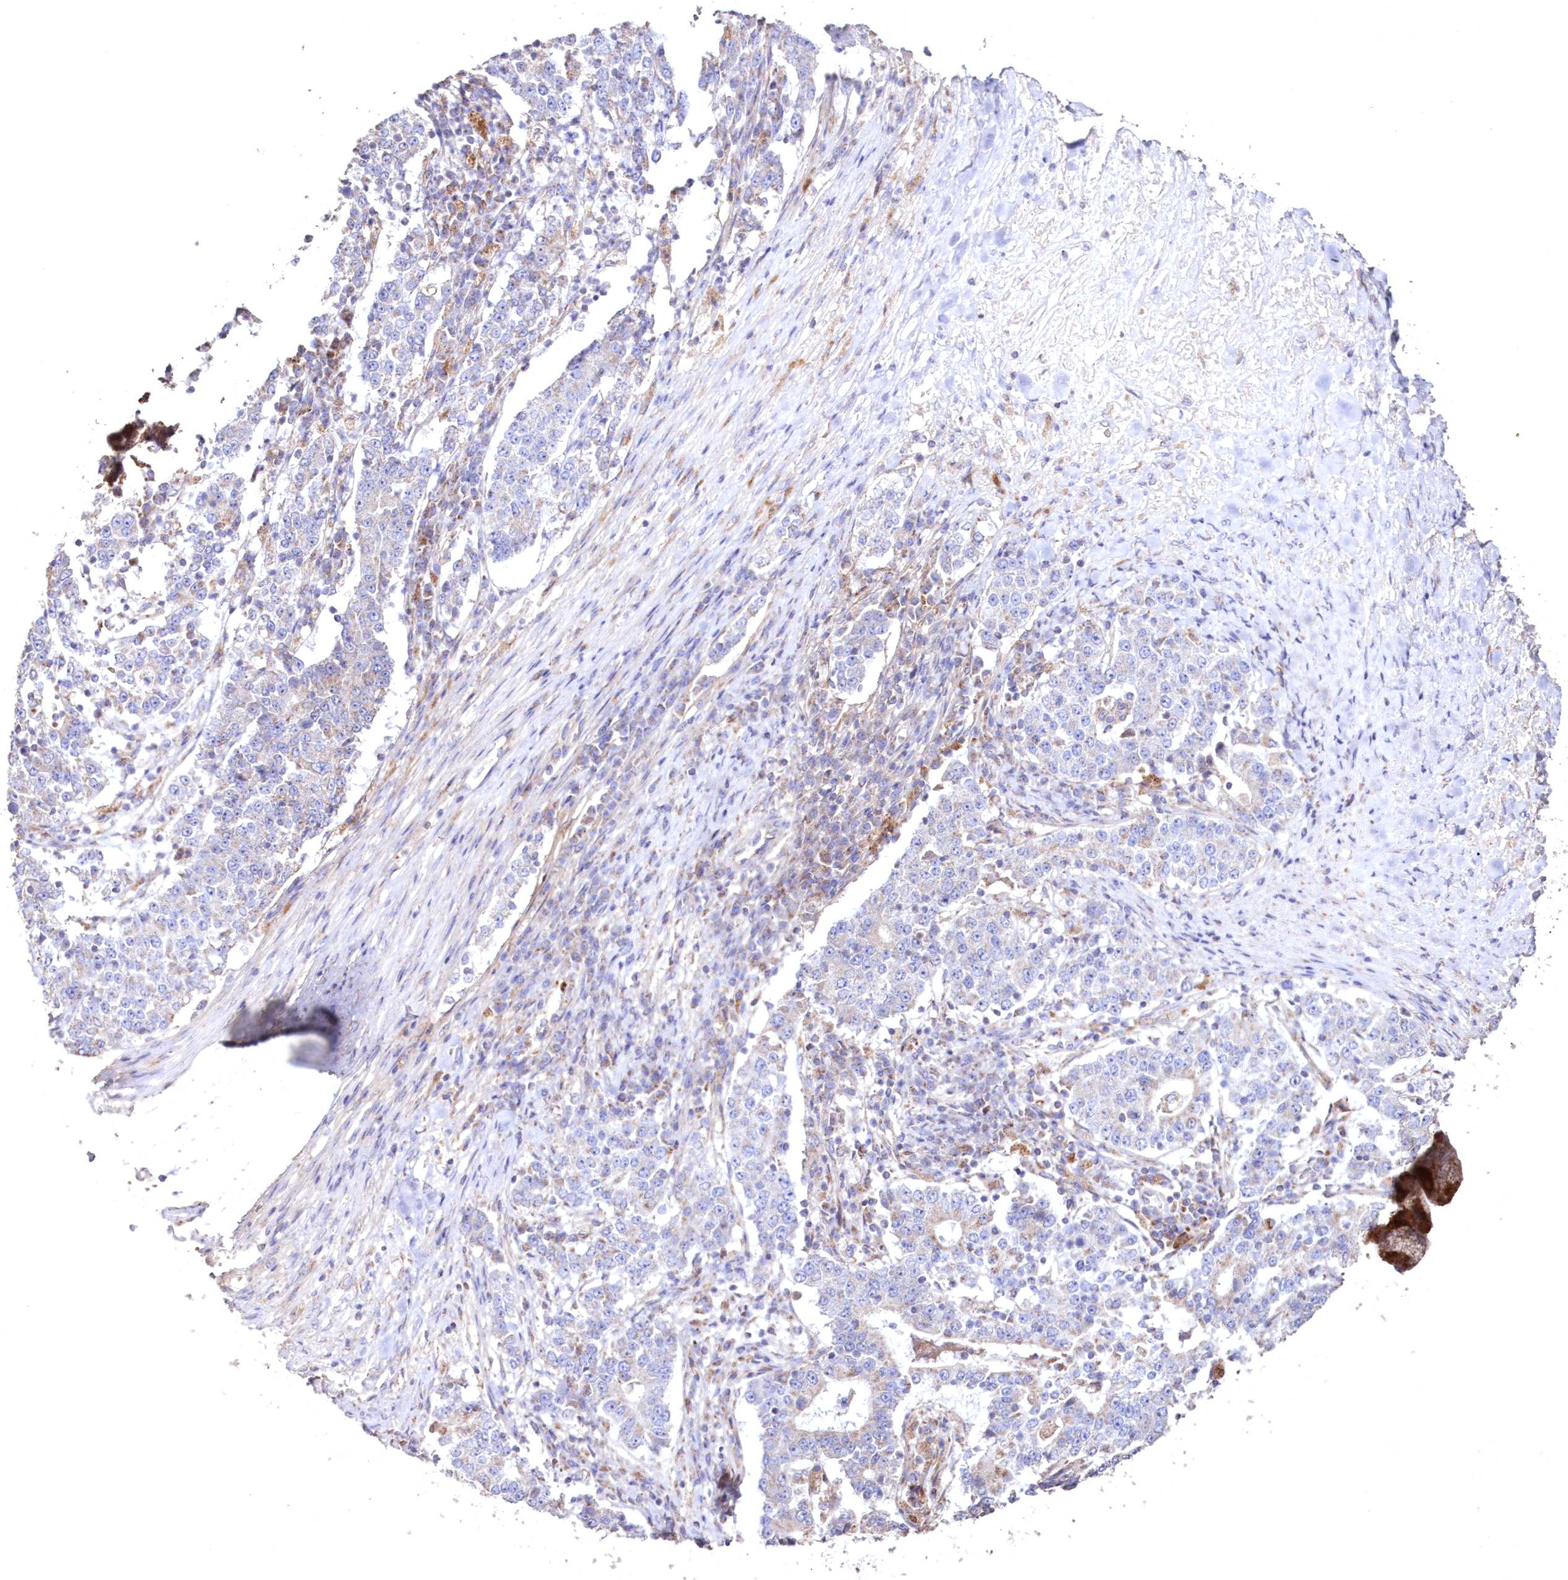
{"staining": {"intensity": "negative", "quantity": "none", "location": "none"}, "tissue": "stomach cancer", "cell_type": "Tumor cells", "image_type": "cancer", "snomed": [{"axis": "morphology", "description": "Adenocarcinoma, NOS"}, {"axis": "topography", "description": "Stomach"}], "caption": "A histopathology image of human stomach adenocarcinoma is negative for staining in tumor cells.", "gene": "HADHB", "patient": {"sex": "male", "age": 59}}